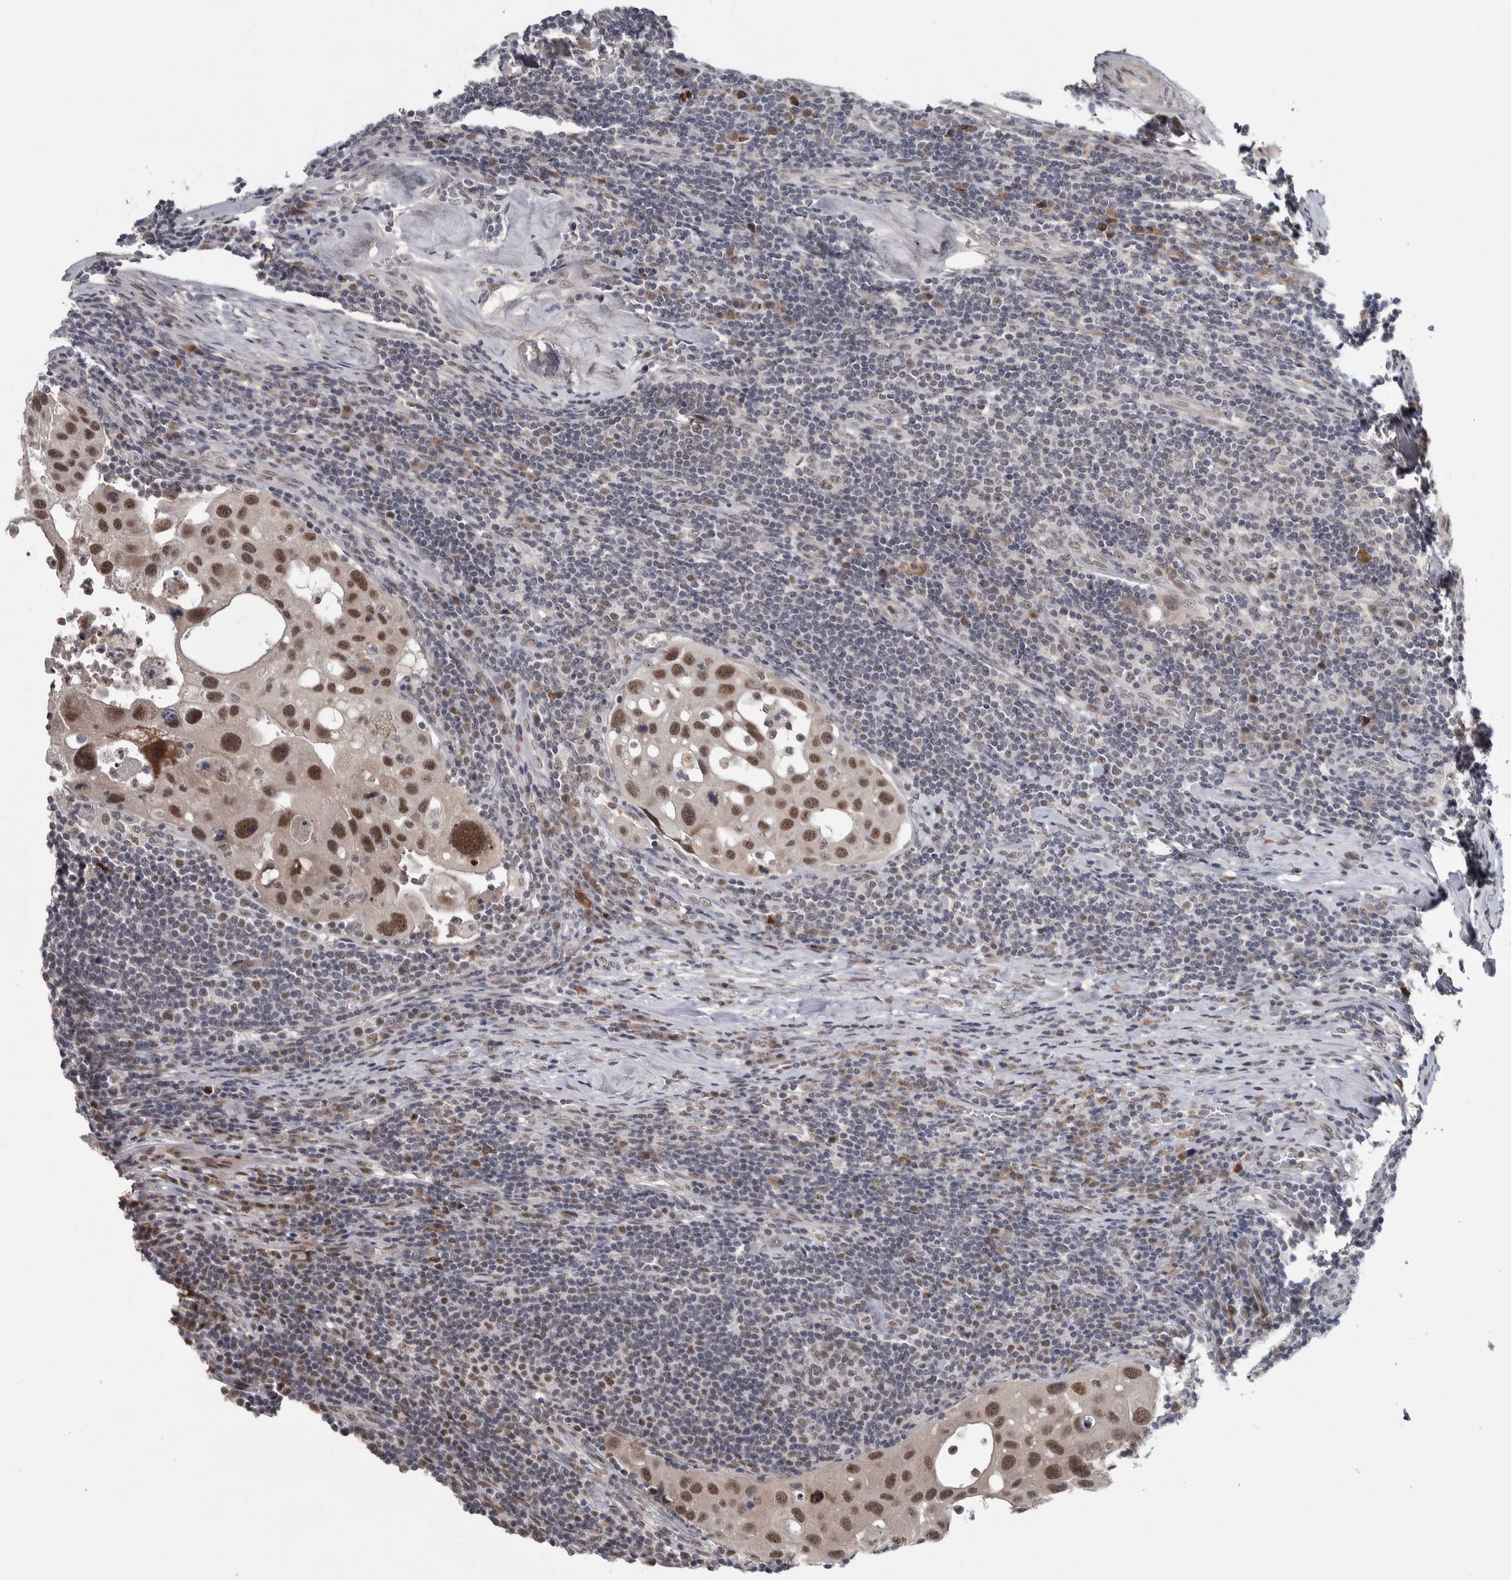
{"staining": {"intensity": "strong", "quantity": "<25%", "location": "nuclear"}, "tissue": "urothelial cancer", "cell_type": "Tumor cells", "image_type": "cancer", "snomed": [{"axis": "morphology", "description": "Urothelial carcinoma, High grade"}, {"axis": "topography", "description": "Lymph node"}, {"axis": "topography", "description": "Urinary bladder"}], "caption": "Strong nuclear expression is appreciated in approximately <25% of tumor cells in urothelial carcinoma (high-grade). Using DAB (3,3'-diaminobenzidine) (brown) and hematoxylin (blue) stains, captured at high magnification using brightfield microscopy.", "gene": "ASPN", "patient": {"sex": "male", "age": 51}}